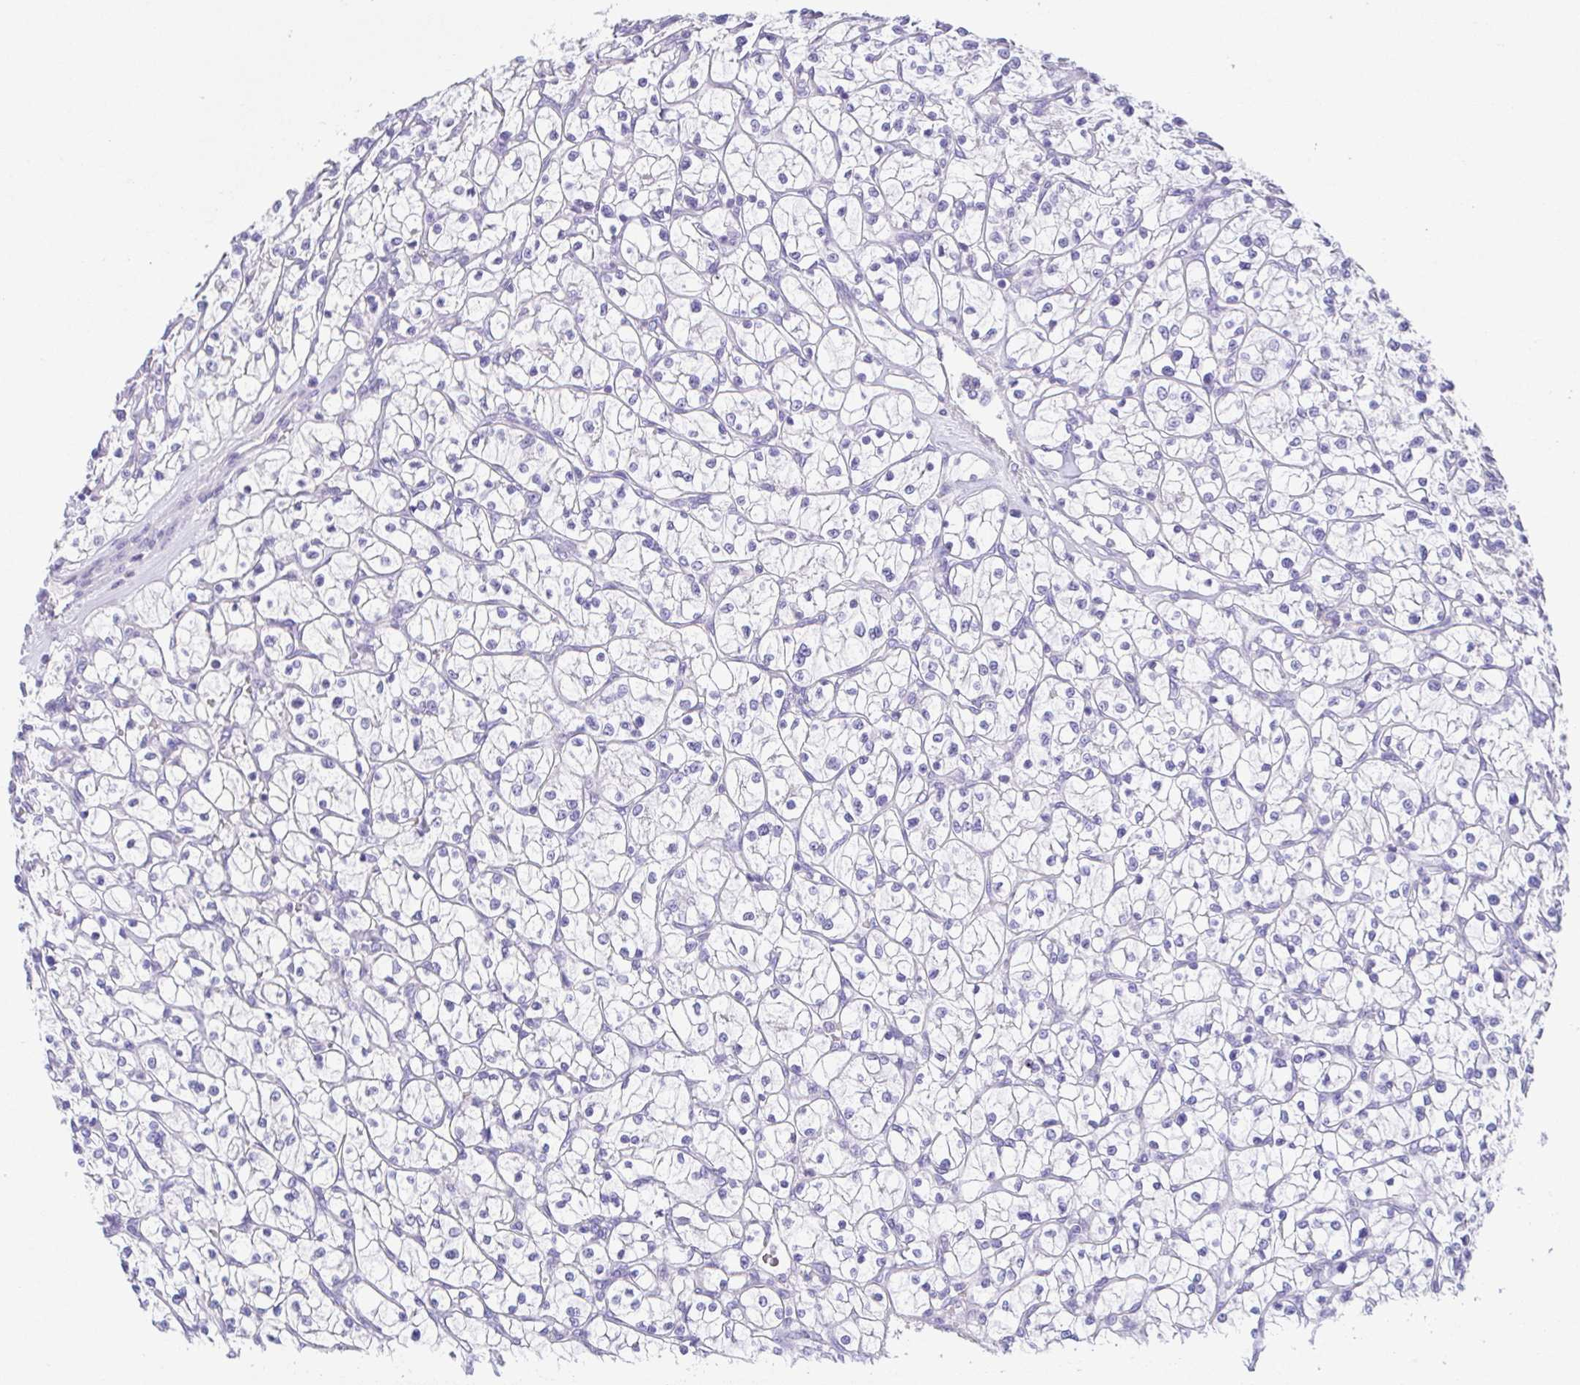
{"staining": {"intensity": "negative", "quantity": "none", "location": "none"}, "tissue": "renal cancer", "cell_type": "Tumor cells", "image_type": "cancer", "snomed": [{"axis": "morphology", "description": "Adenocarcinoma, NOS"}, {"axis": "topography", "description": "Kidney"}], "caption": "Tumor cells are negative for brown protein staining in renal adenocarcinoma.", "gene": "ARPP21", "patient": {"sex": "female", "age": 64}}